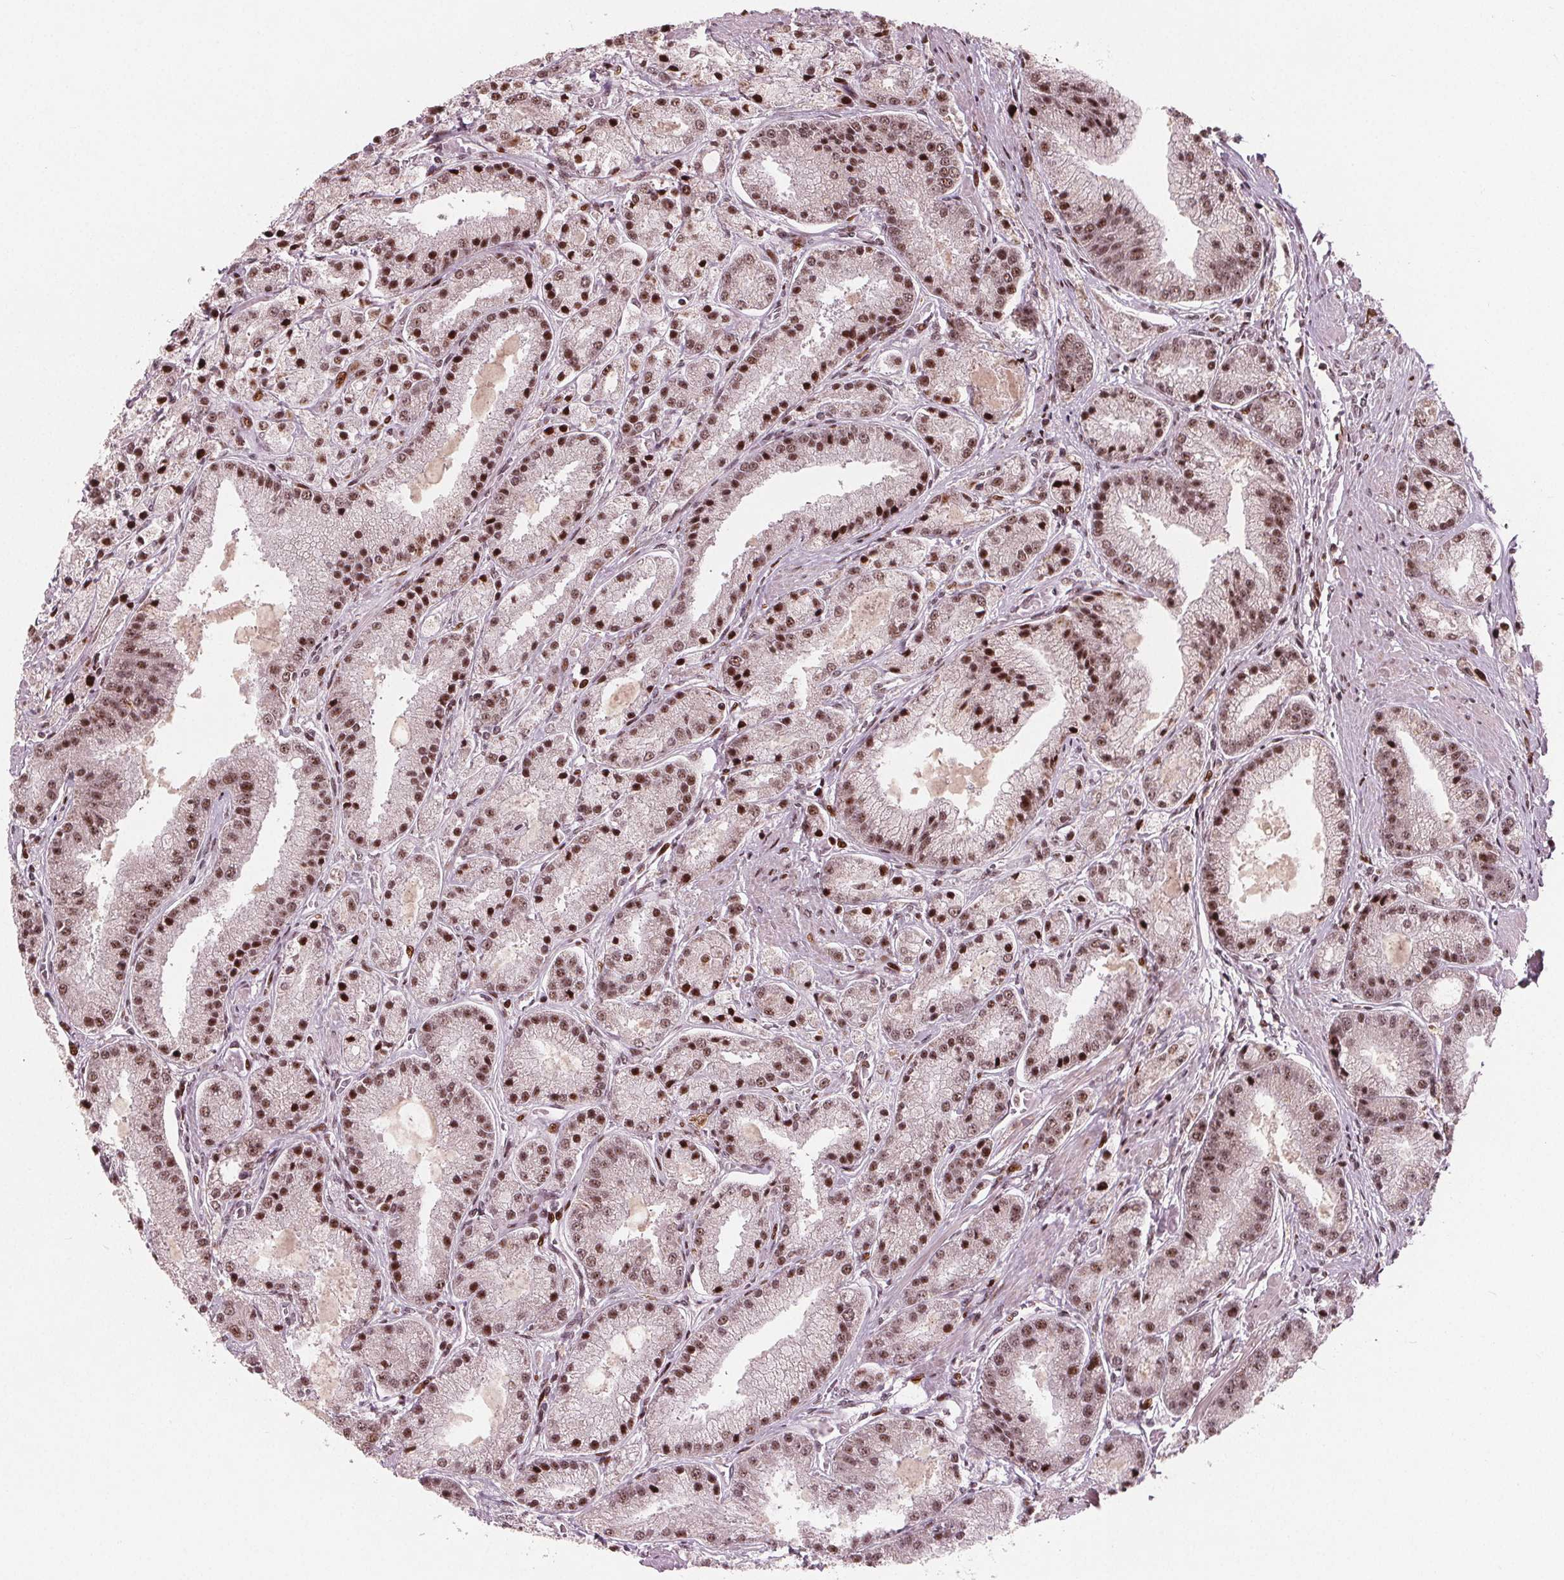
{"staining": {"intensity": "moderate", "quantity": ">75%", "location": "nuclear"}, "tissue": "prostate cancer", "cell_type": "Tumor cells", "image_type": "cancer", "snomed": [{"axis": "morphology", "description": "Adenocarcinoma, High grade"}, {"axis": "topography", "description": "Prostate"}], "caption": "Prostate adenocarcinoma (high-grade) tissue reveals moderate nuclear positivity in about >75% of tumor cells, visualized by immunohistochemistry.", "gene": "SNRNP35", "patient": {"sex": "male", "age": 67}}